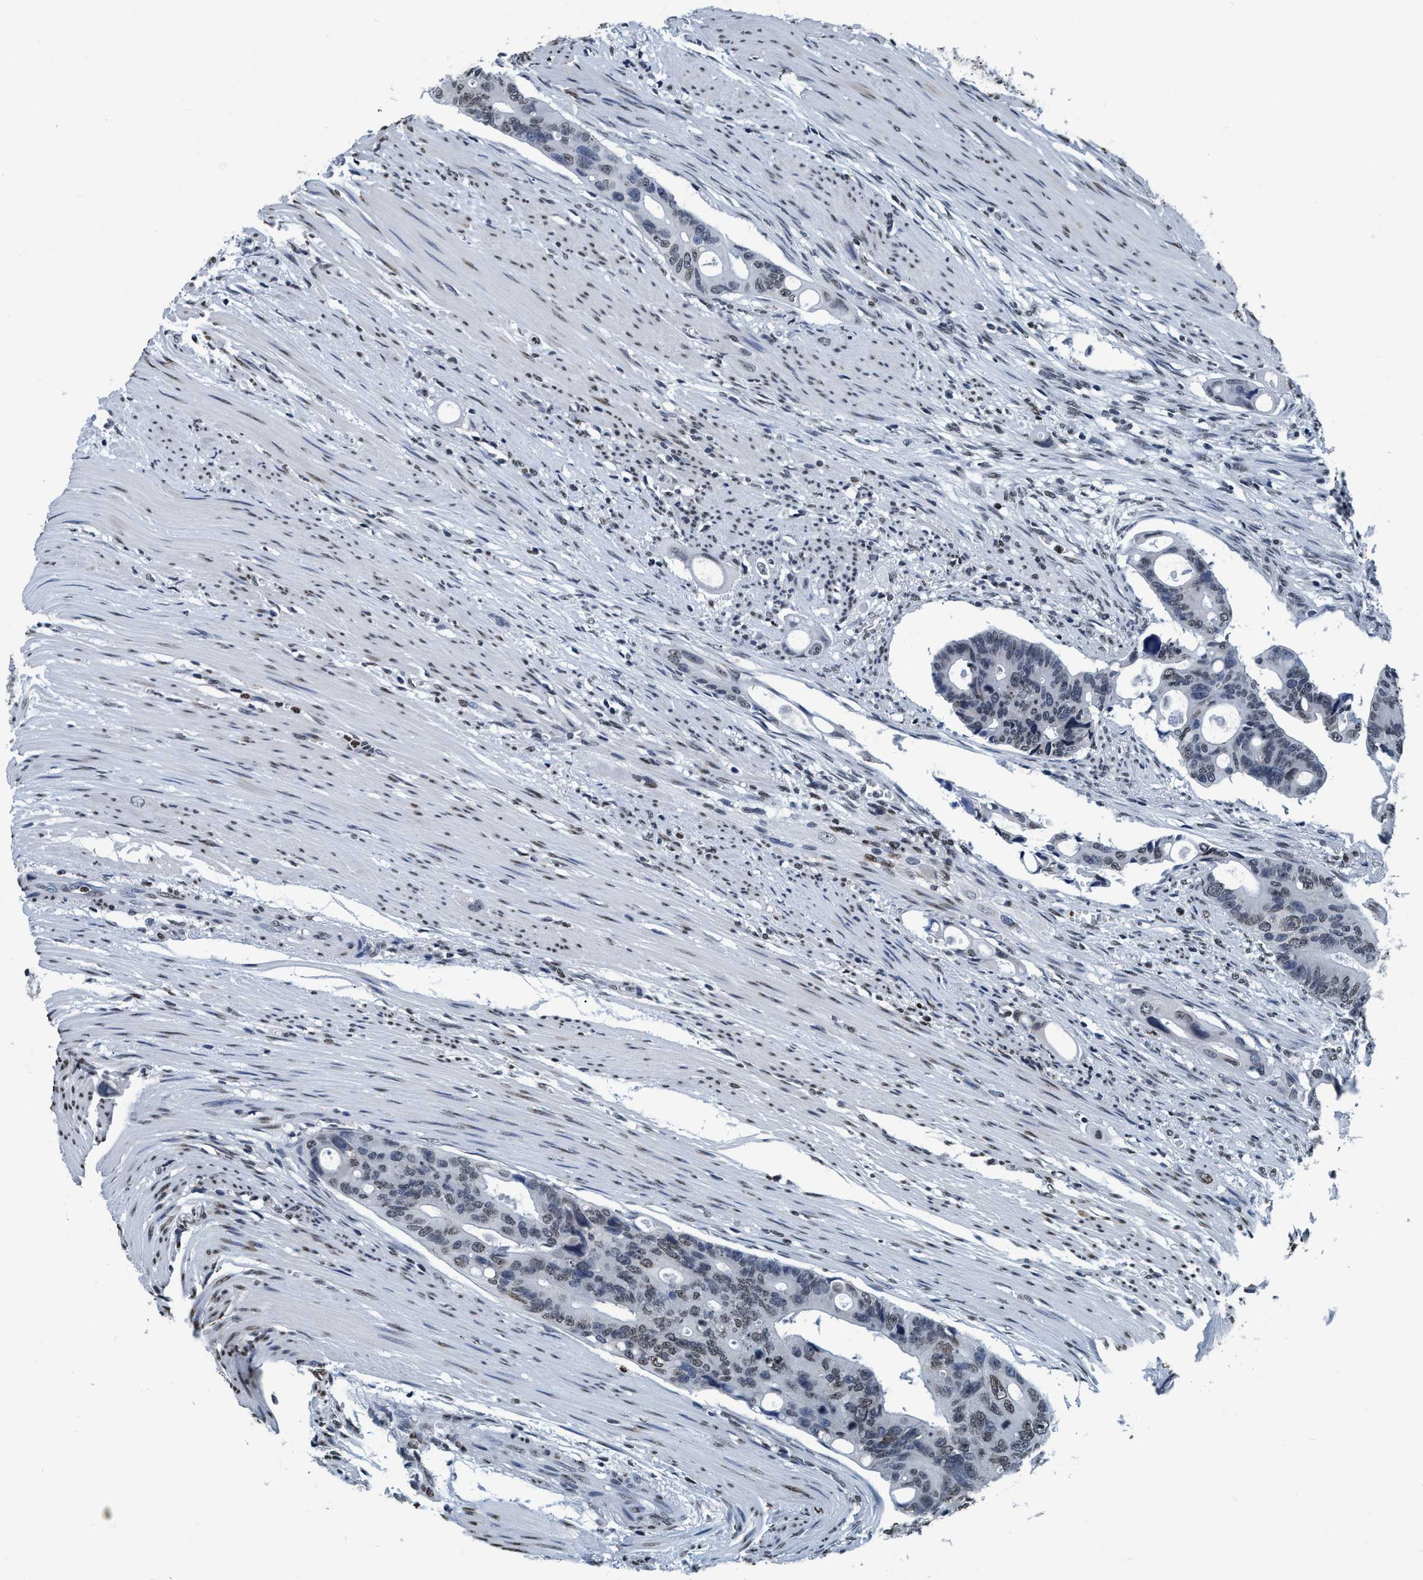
{"staining": {"intensity": "weak", "quantity": "25%-75%", "location": "nuclear"}, "tissue": "colorectal cancer", "cell_type": "Tumor cells", "image_type": "cancer", "snomed": [{"axis": "morphology", "description": "Adenocarcinoma, NOS"}, {"axis": "topography", "description": "Colon"}], "caption": "A histopathology image of human colorectal cancer stained for a protein reveals weak nuclear brown staining in tumor cells.", "gene": "CCNE2", "patient": {"sex": "female", "age": 57}}